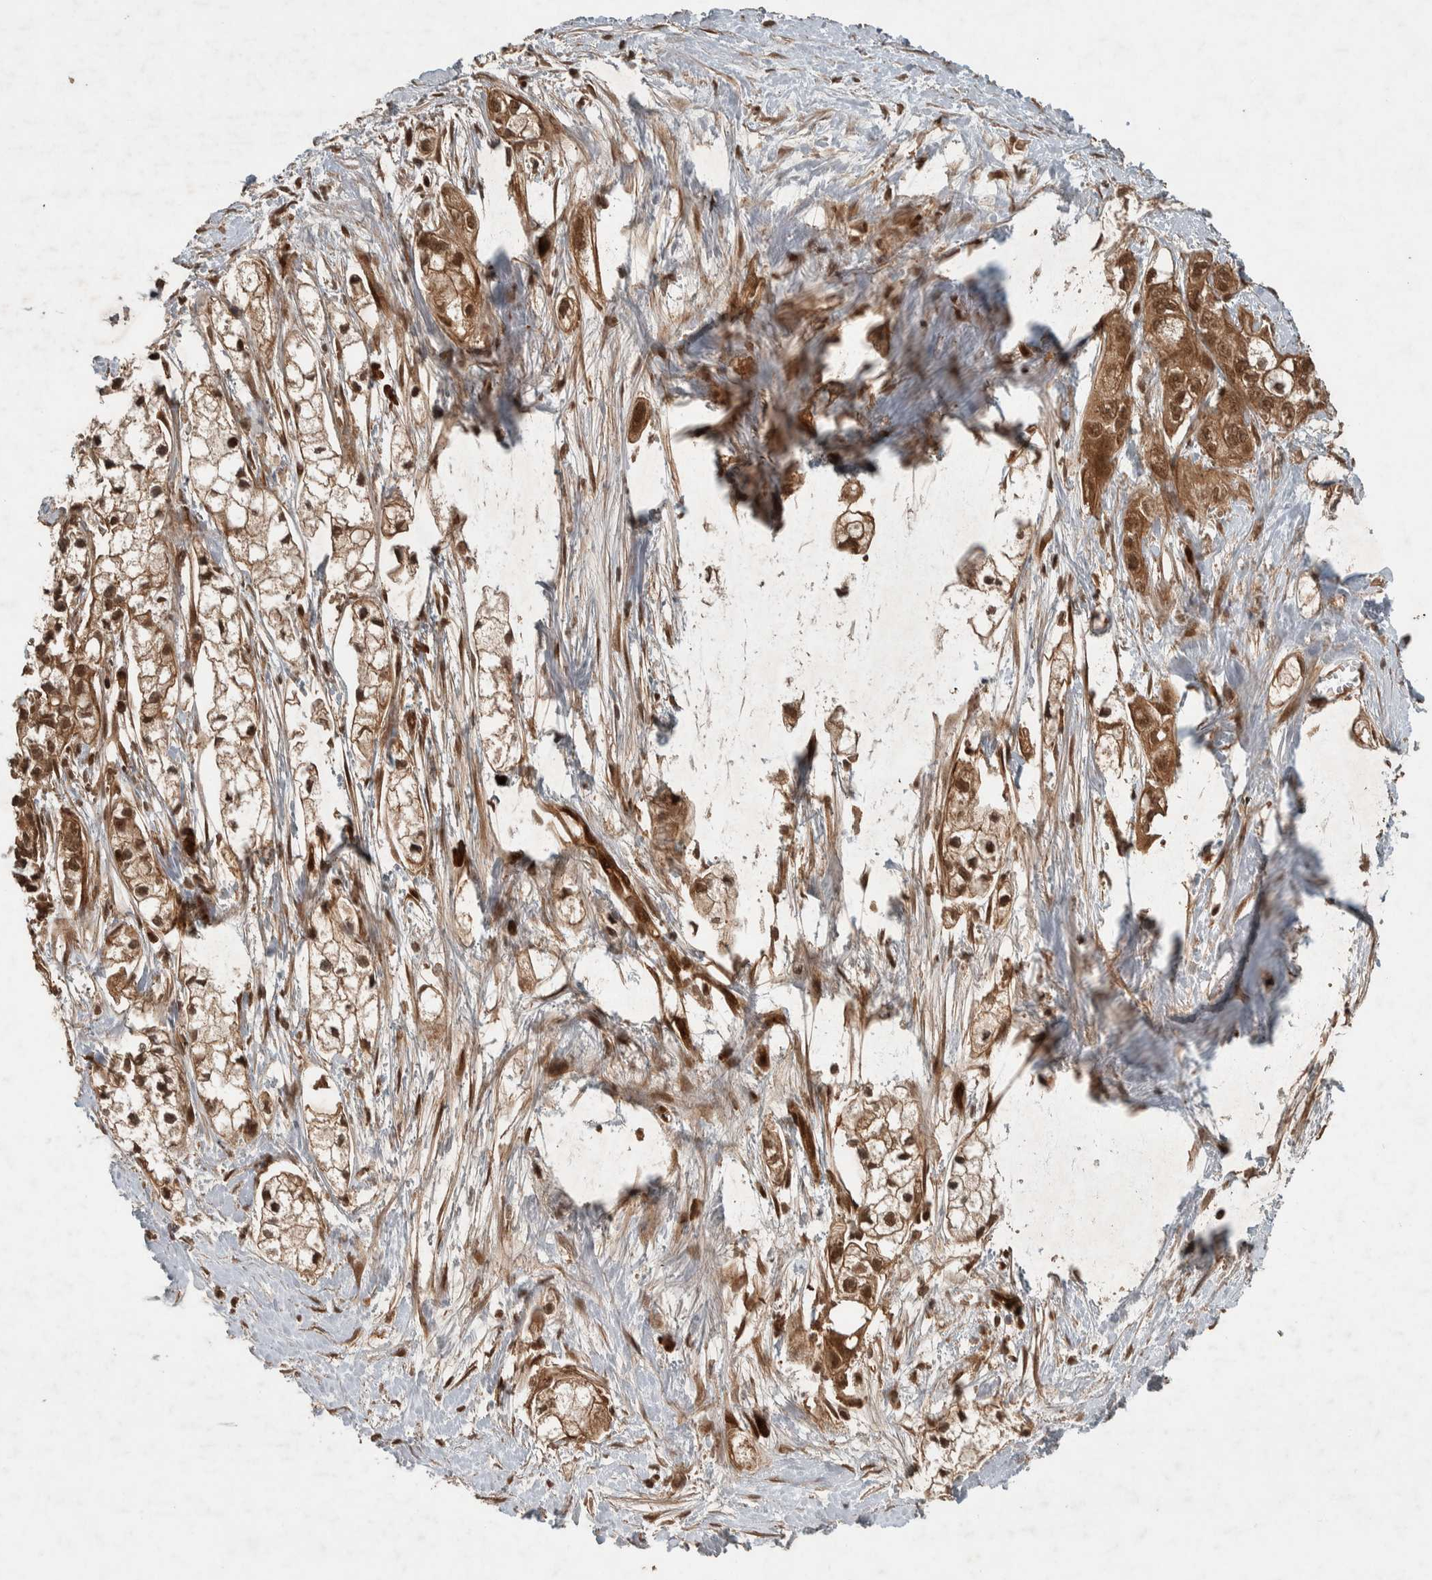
{"staining": {"intensity": "moderate", "quantity": ">75%", "location": "cytoplasmic/membranous,nuclear"}, "tissue": "pancreatic cancer", "cell_type": "Tumor cells", "image_type": "cancer", "snomed": [{"axis": "morphology", "description": "Adenocarcinoma, NOS"}, {"axis": "topography", "description": "Pancreas"}], "caption": "A medium amount of moderate cytoplasmic/membranous and nuclear positivity is seen in approximately >75% of tumor cells in adenocarcinoma (pancreatic) tissue. (Brightfield microscopy of DAB IHC at high magnification).", "gene": "CNTROB", "patient": {"sex": "male", "age": 74}}